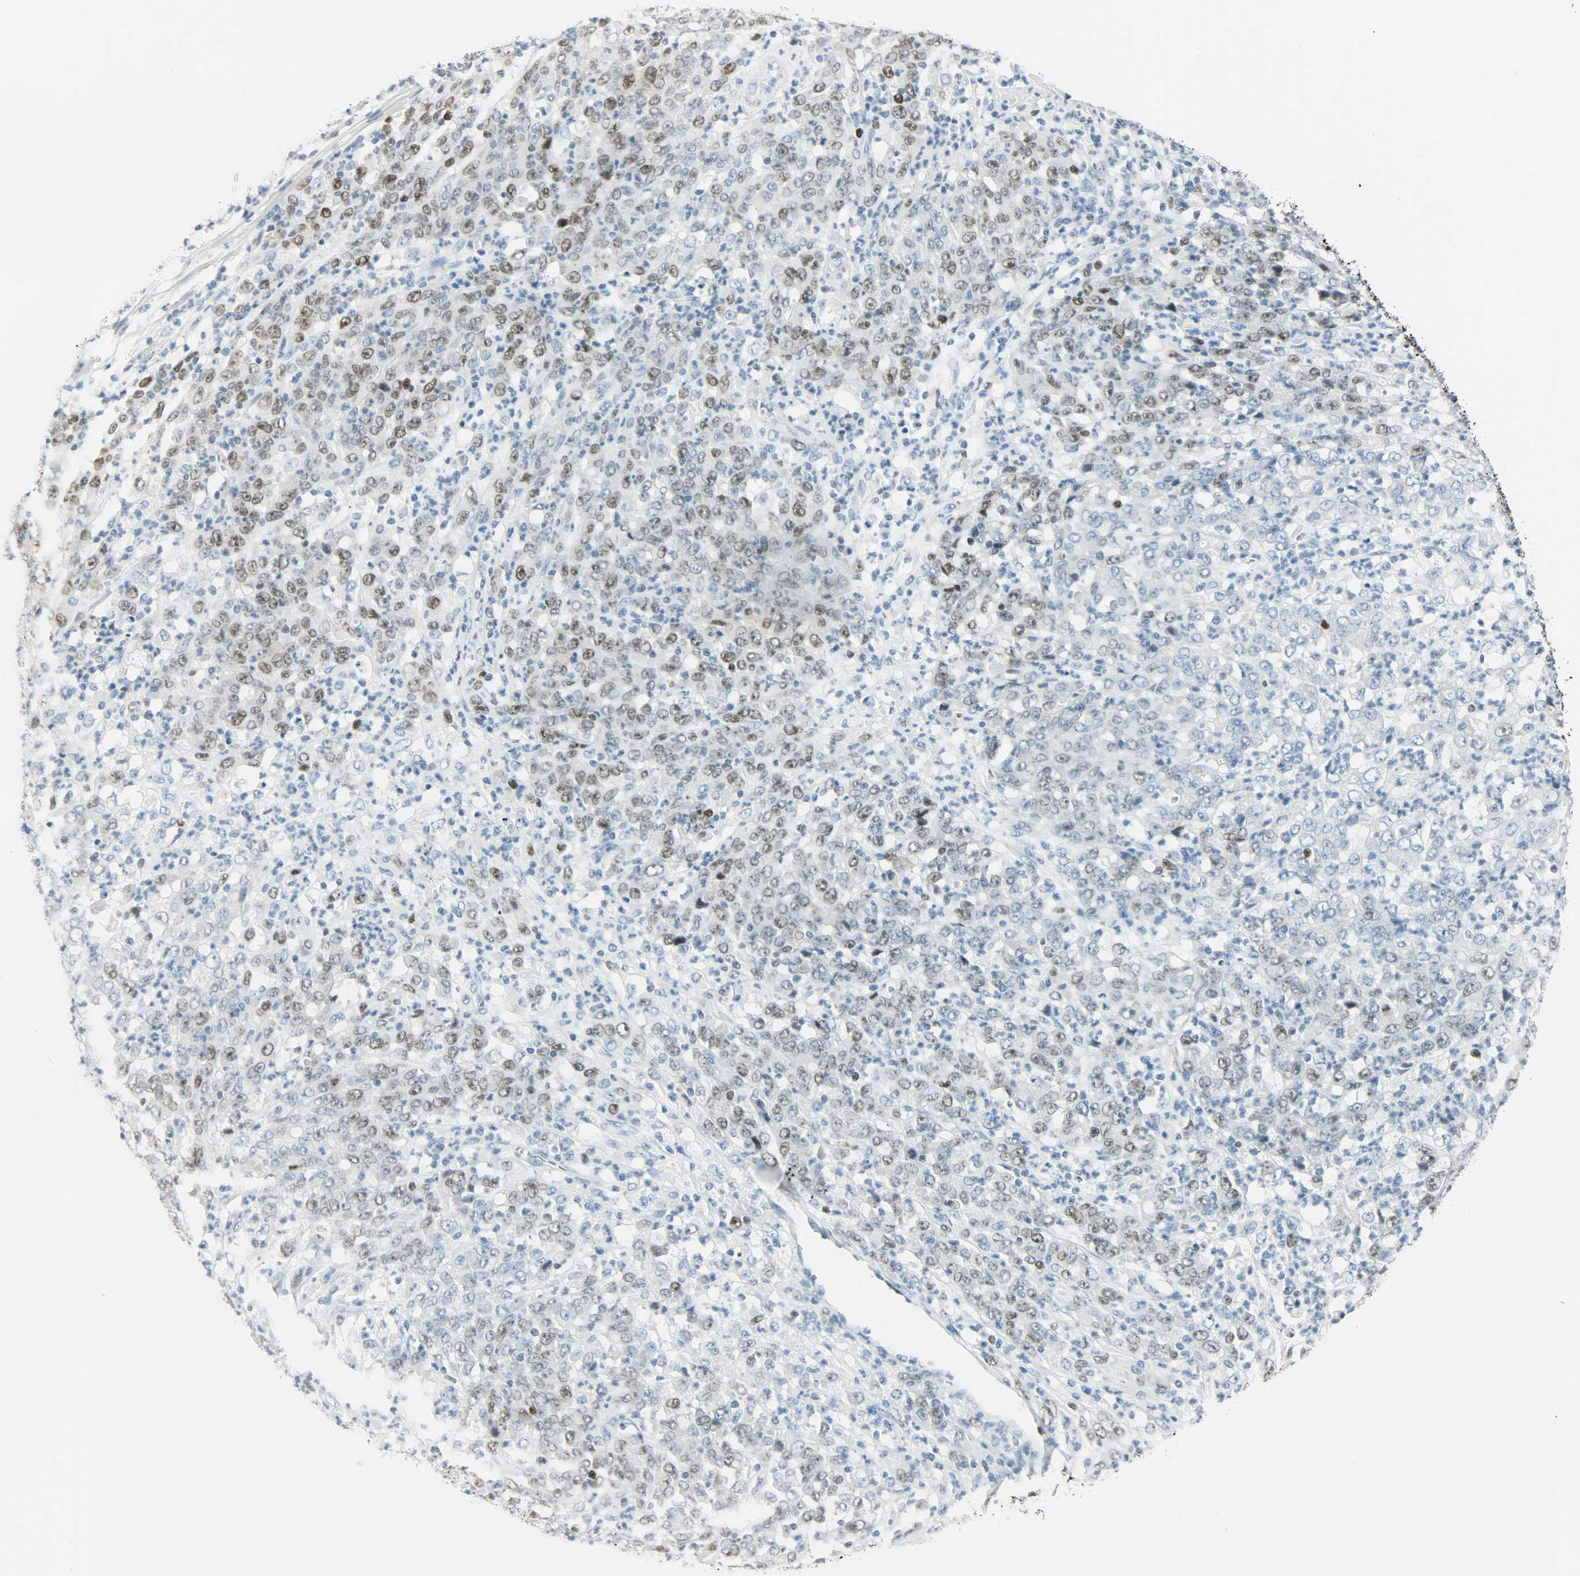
{"staining": {"intensity": "moderate", "quantity": "25%-75%", "location": "nuclear"}, "tissue": "stomach cancer", "cell_type": "Tumor cells", "image_type": "cancer", "snomed": [{"axis": "morphology", "description": "Adenocarcinoma, NOS"}, {"axis": "topography", "description": "Stomach, lower"}], "caption": "Stomach adenocarcinoma was stained to show a protein in brown. There is medium levels of moderate nuclear staining in approximately 25%-75% of tumor cells.", "gene": "HELLS", "patient": {"sex": "female", "age": 71}}